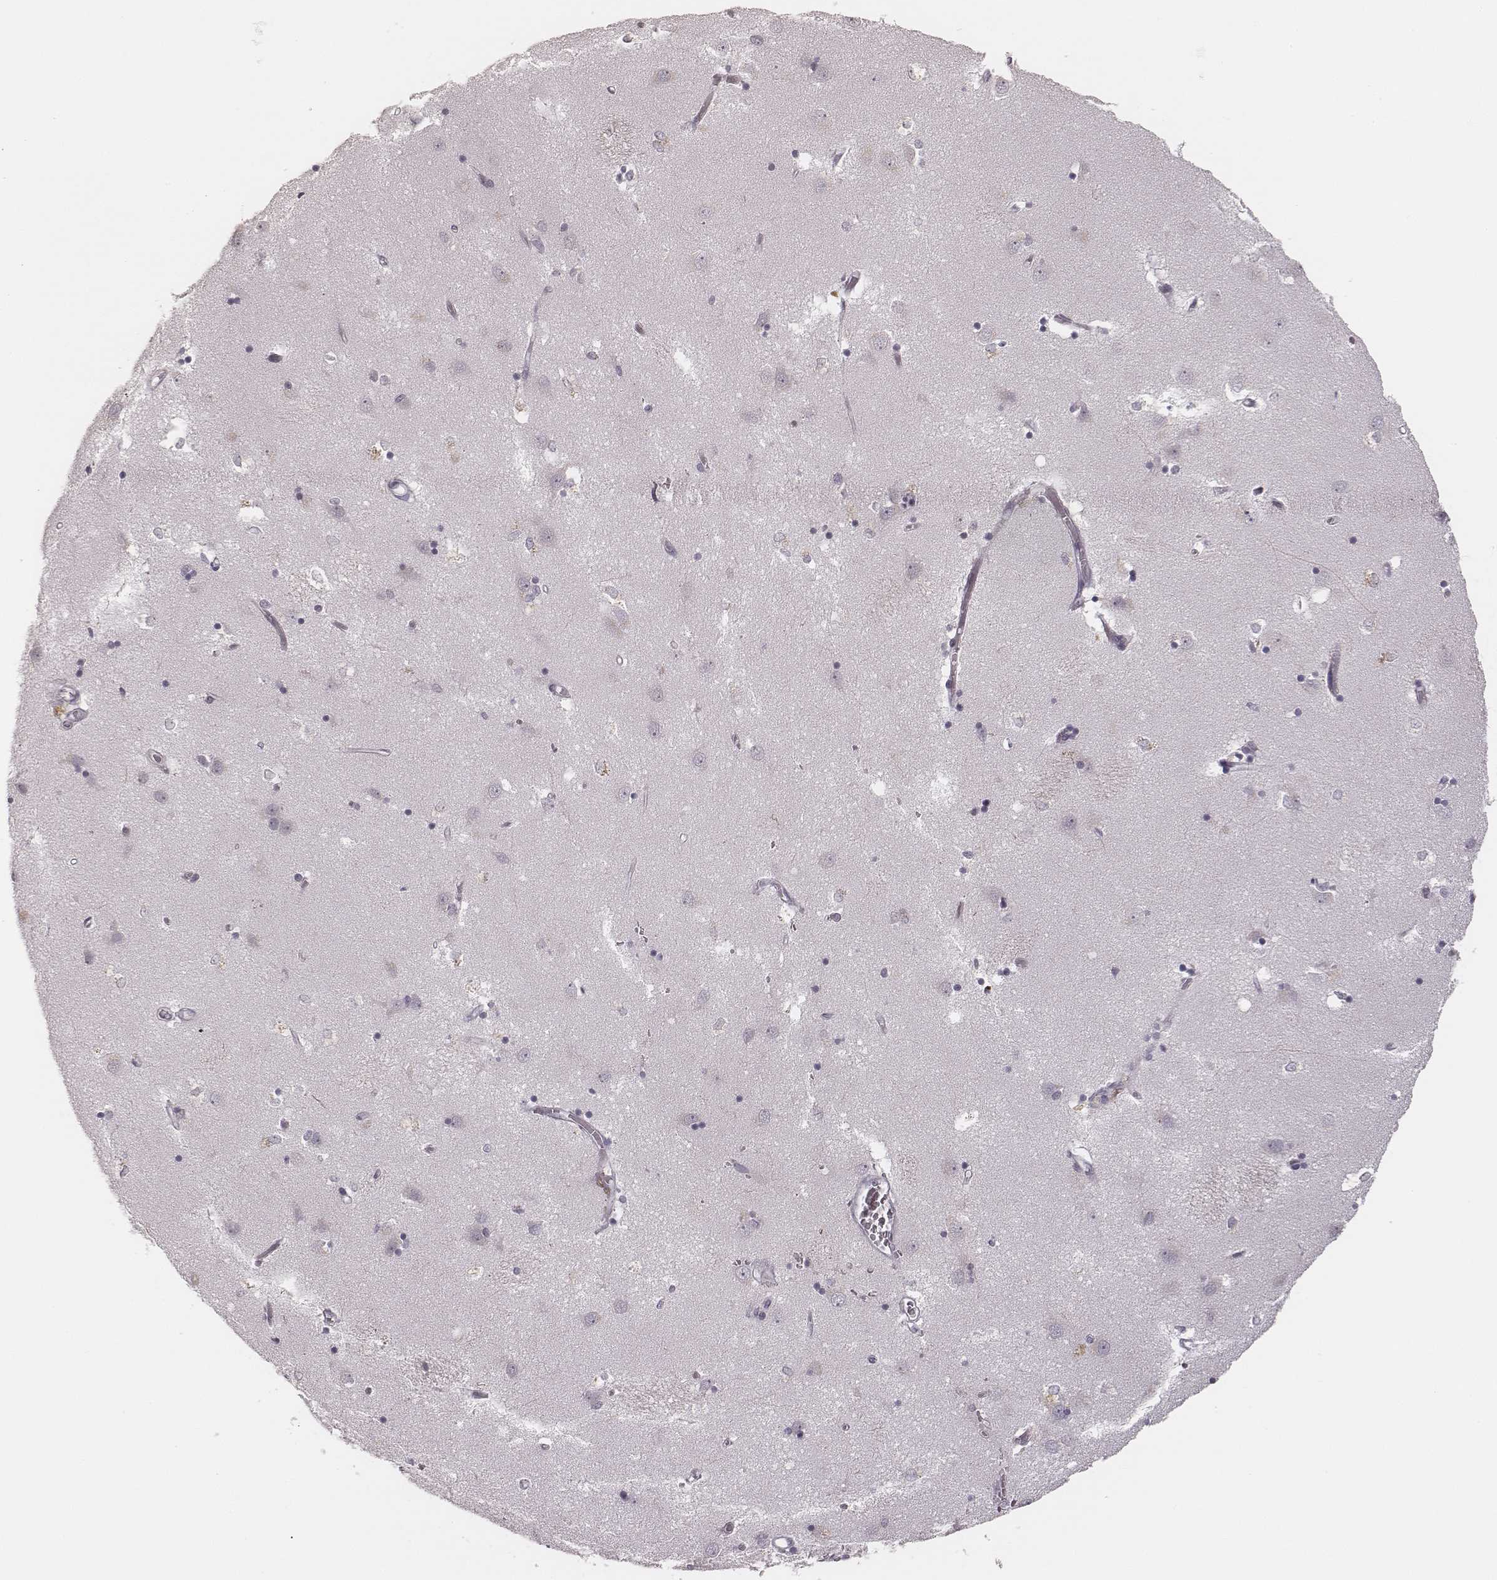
{"staining": {"intensity": "negative", "quantity": "none", "location": "none"}, "tissue": "caudate", "cell_type": "Glial cells", "image_type": "normal", "snomed": [{"axis": "morphology", "description": "Normal tissue, NOS"}, {"axis": "topography", "description": "Lateral ventricle wall"}], "caption": "A high-resolution micrograph shows IHC staining of unremarkable caudate, which displays no significant staining in glial cells.", "gene": "MSX1", "patient": {"sex": "male", "age": 54}}